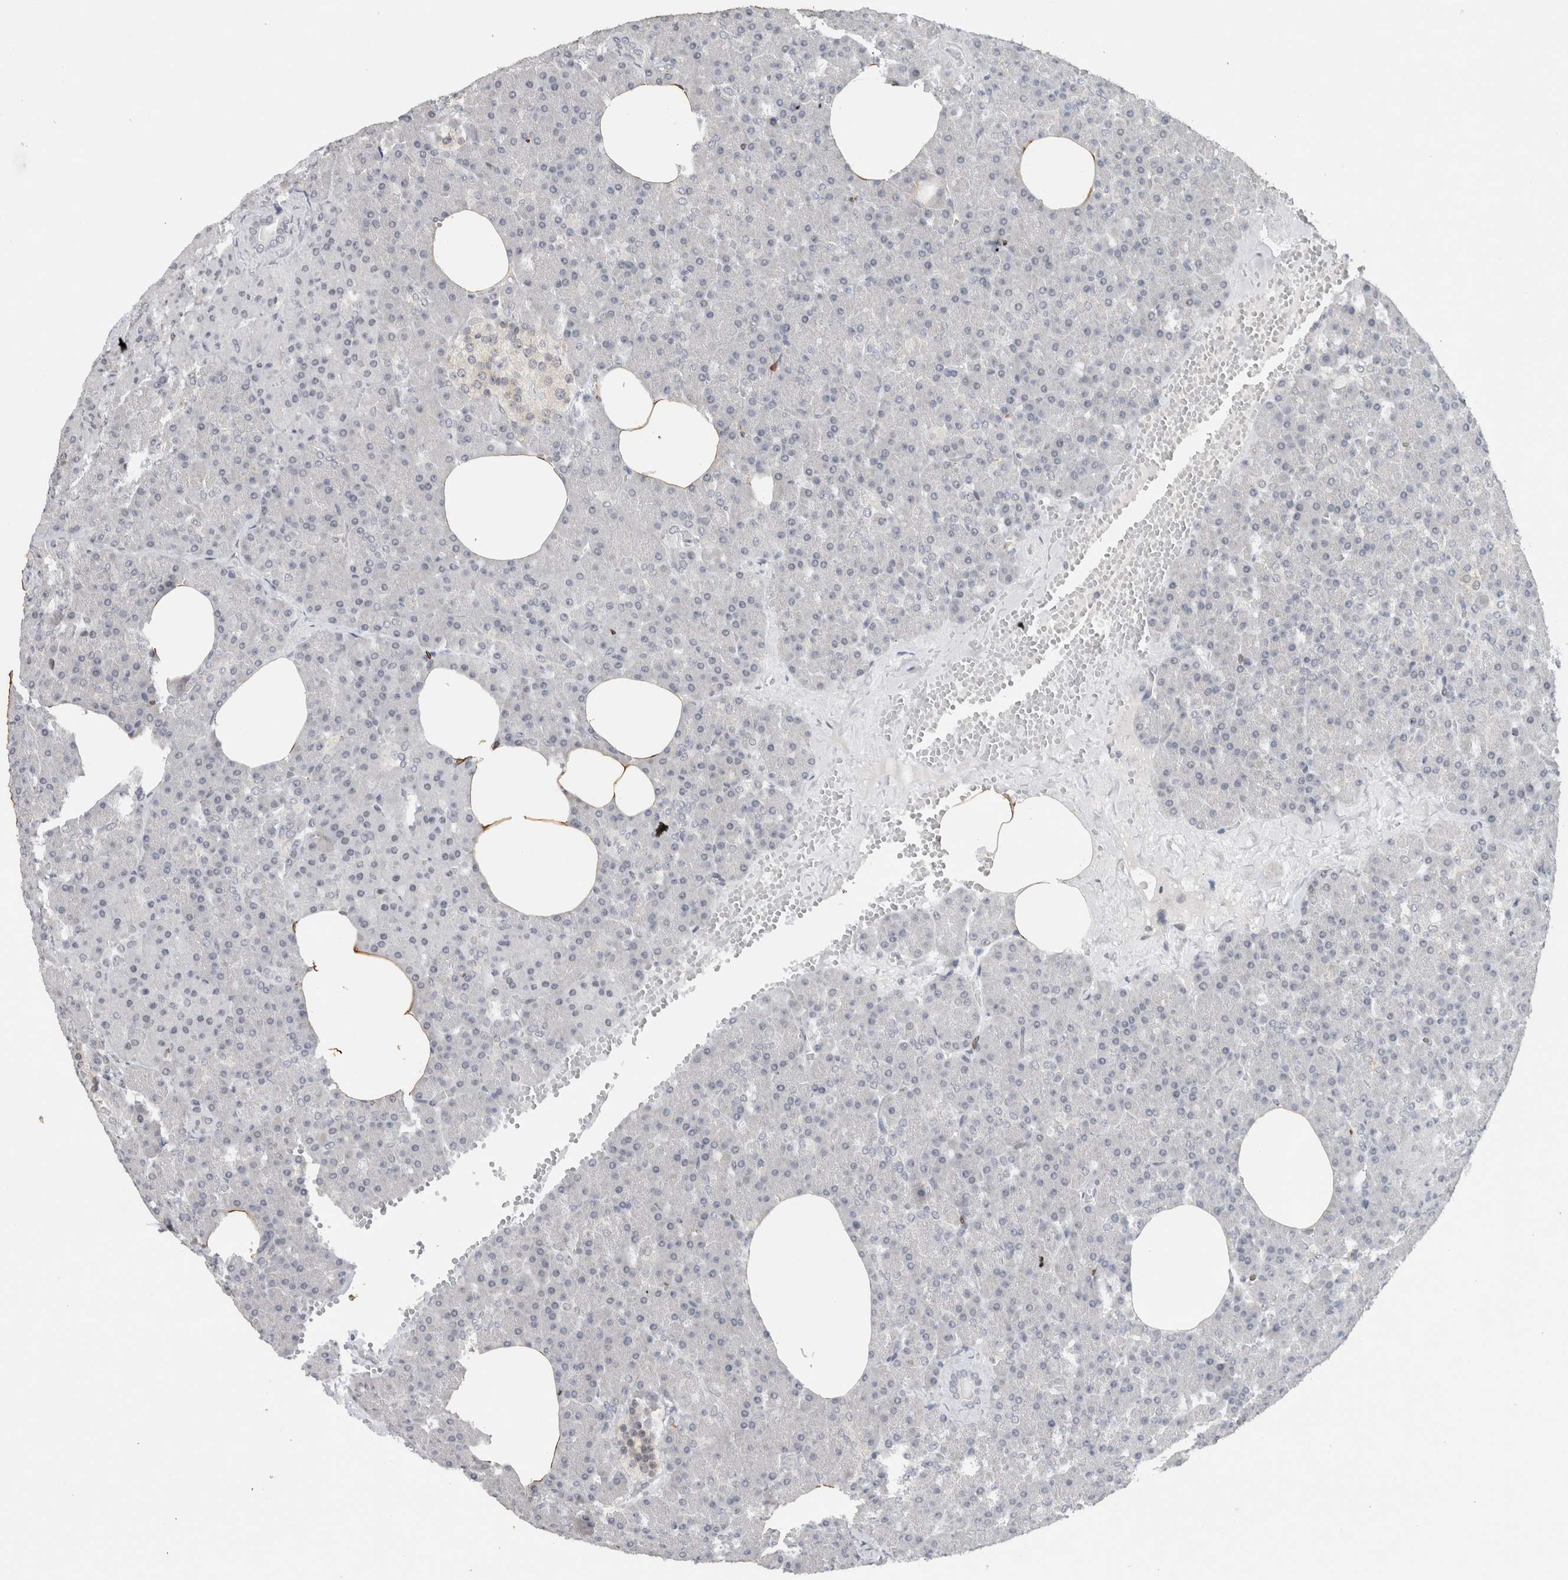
{"staining": {"intensity": "negative", "quantity": "none", "location": "none"}, "tissue": "pancreas", "cell_type": "Exocrine glandular cells", "image_type": "normal", "snomed": [{"axis": "morphology", "description": "Normal tissue, NOS"}, {"axis": "morphology", "description": "Carcinoid, malignant, NOS"}, {"axis": "topography", "description": "Pancreas"}], "caption": "Protein analysis of normal pancreas reveals no significant positivity in exocrine glandular cells. (Brightfield microscopy of DAB immunohistochemistry (IHC) at high magnification).", "gene": "PRXL2A", "patient": {"sex": "female", "age": 35}}